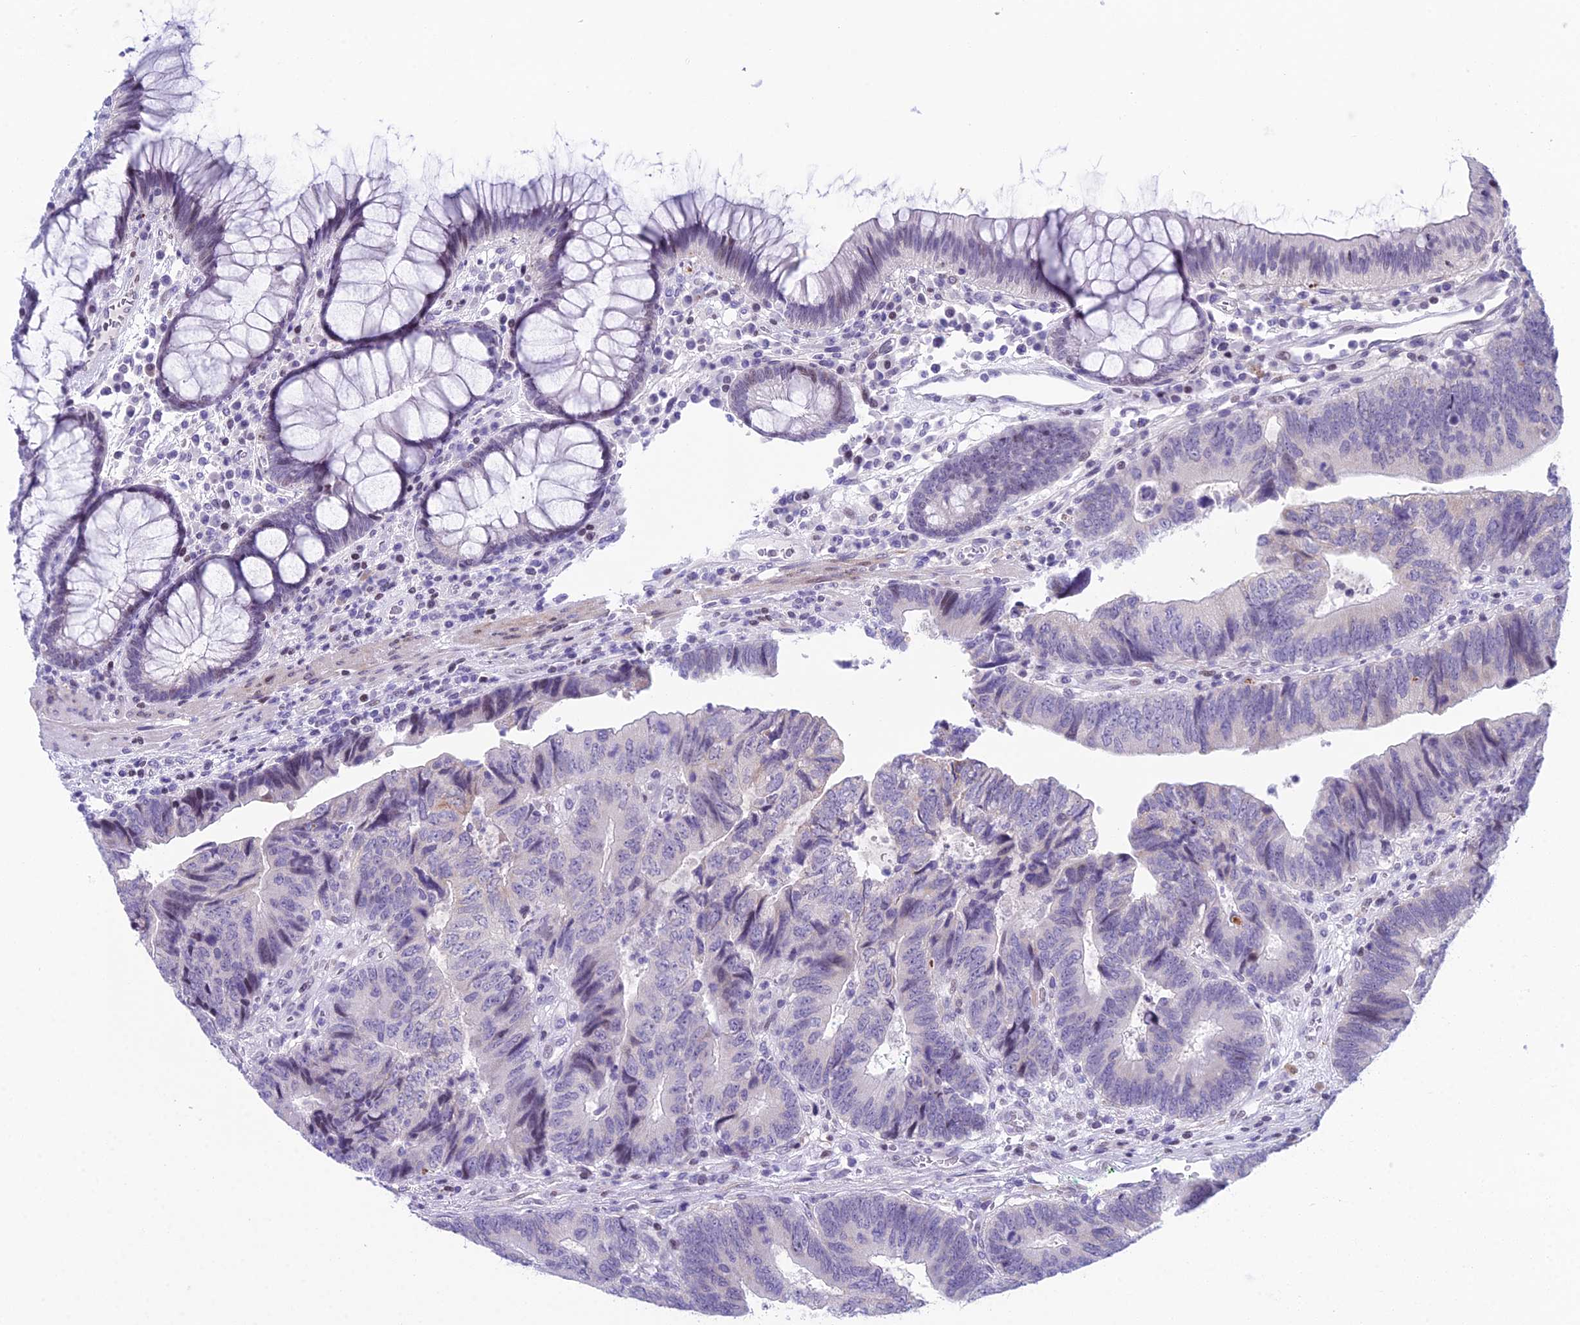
{"staining": {"intensity": "weak", "quantity": "<25%", "location": "cytoplasmic/membranous"}, "tissue": "colorectal cancer", "cell_type": "Tumor cells", "image_type": "cancer", "snomed": [{"axis": "morphology", "description": "Adenocarcinoma, NOS"}, {"axis": "topography", "description": "Colon"}], "caption": "IHC image of neoplastic tissue: human colorectal cancer (adenocarcinoma) stained with DAB displays no significant protein positivity in tumor cells. Brightfield microscopy of IHC stained with DAB (brown) and hematoxylin (blue), captured at high magnification.", "gene": "CC2D2A", "patient": {"sex": "female", "age": 67}}